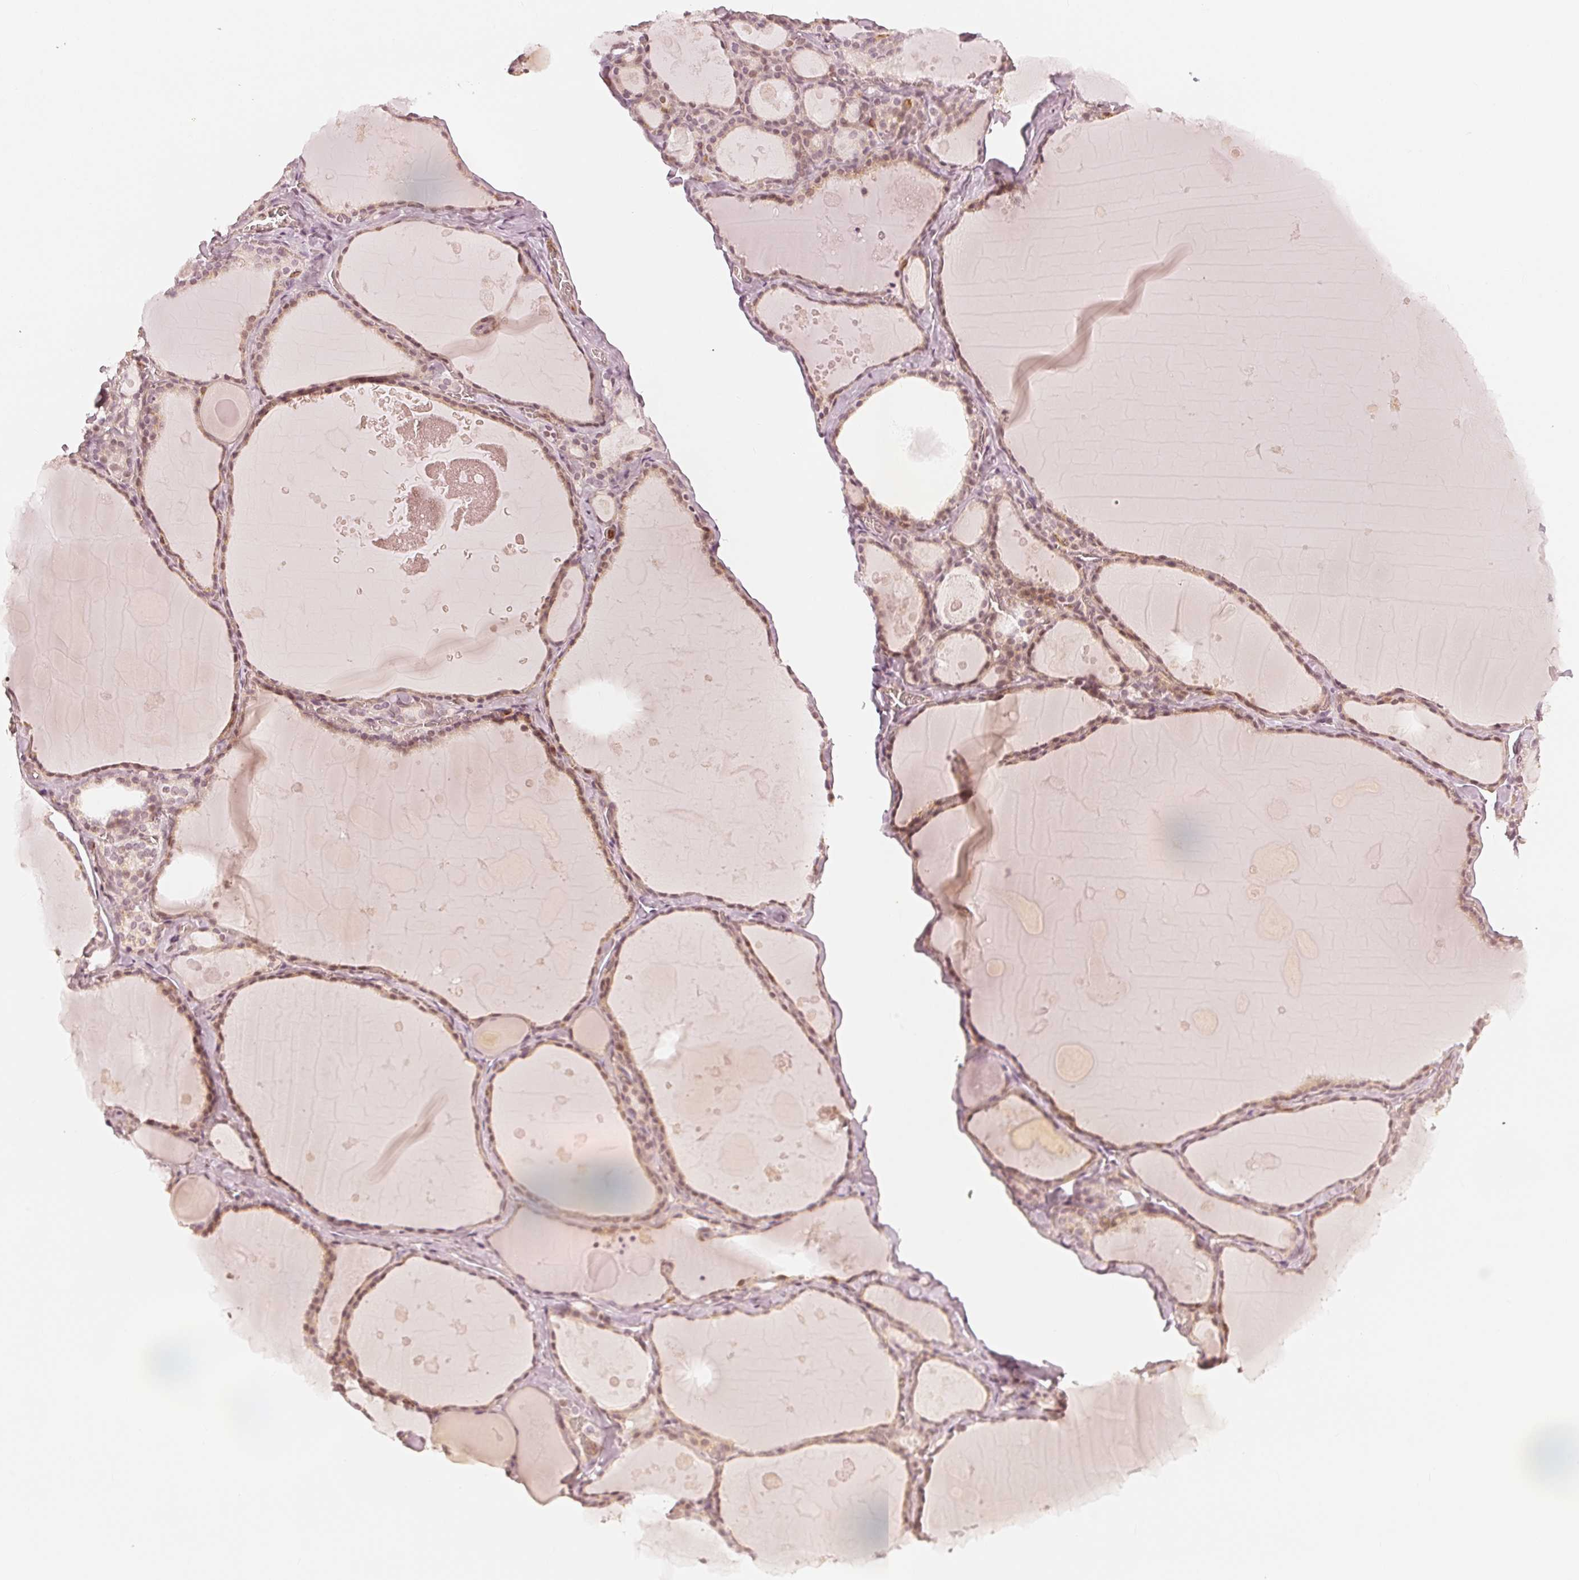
{"staining": {"intensity": "weak", "quantity": ">75%", "location": "nuclear"}, "tissue": "thyroid gland", "cell_type": "Glandular cells", "image_type": "normal", "snomed": [{"axis": "morphology", "description": "Normal tissue, NOS"}, {"axis": "topography", "description": "Thyroid gland"}], "caption": "Immunohistochemical staining of normal human thyroid gland reveals low levels of weak nuclear staining in about >75% of glandular cells.", "gene": "SLC34A1", "patient": {"sex": "male", "age": 56}}